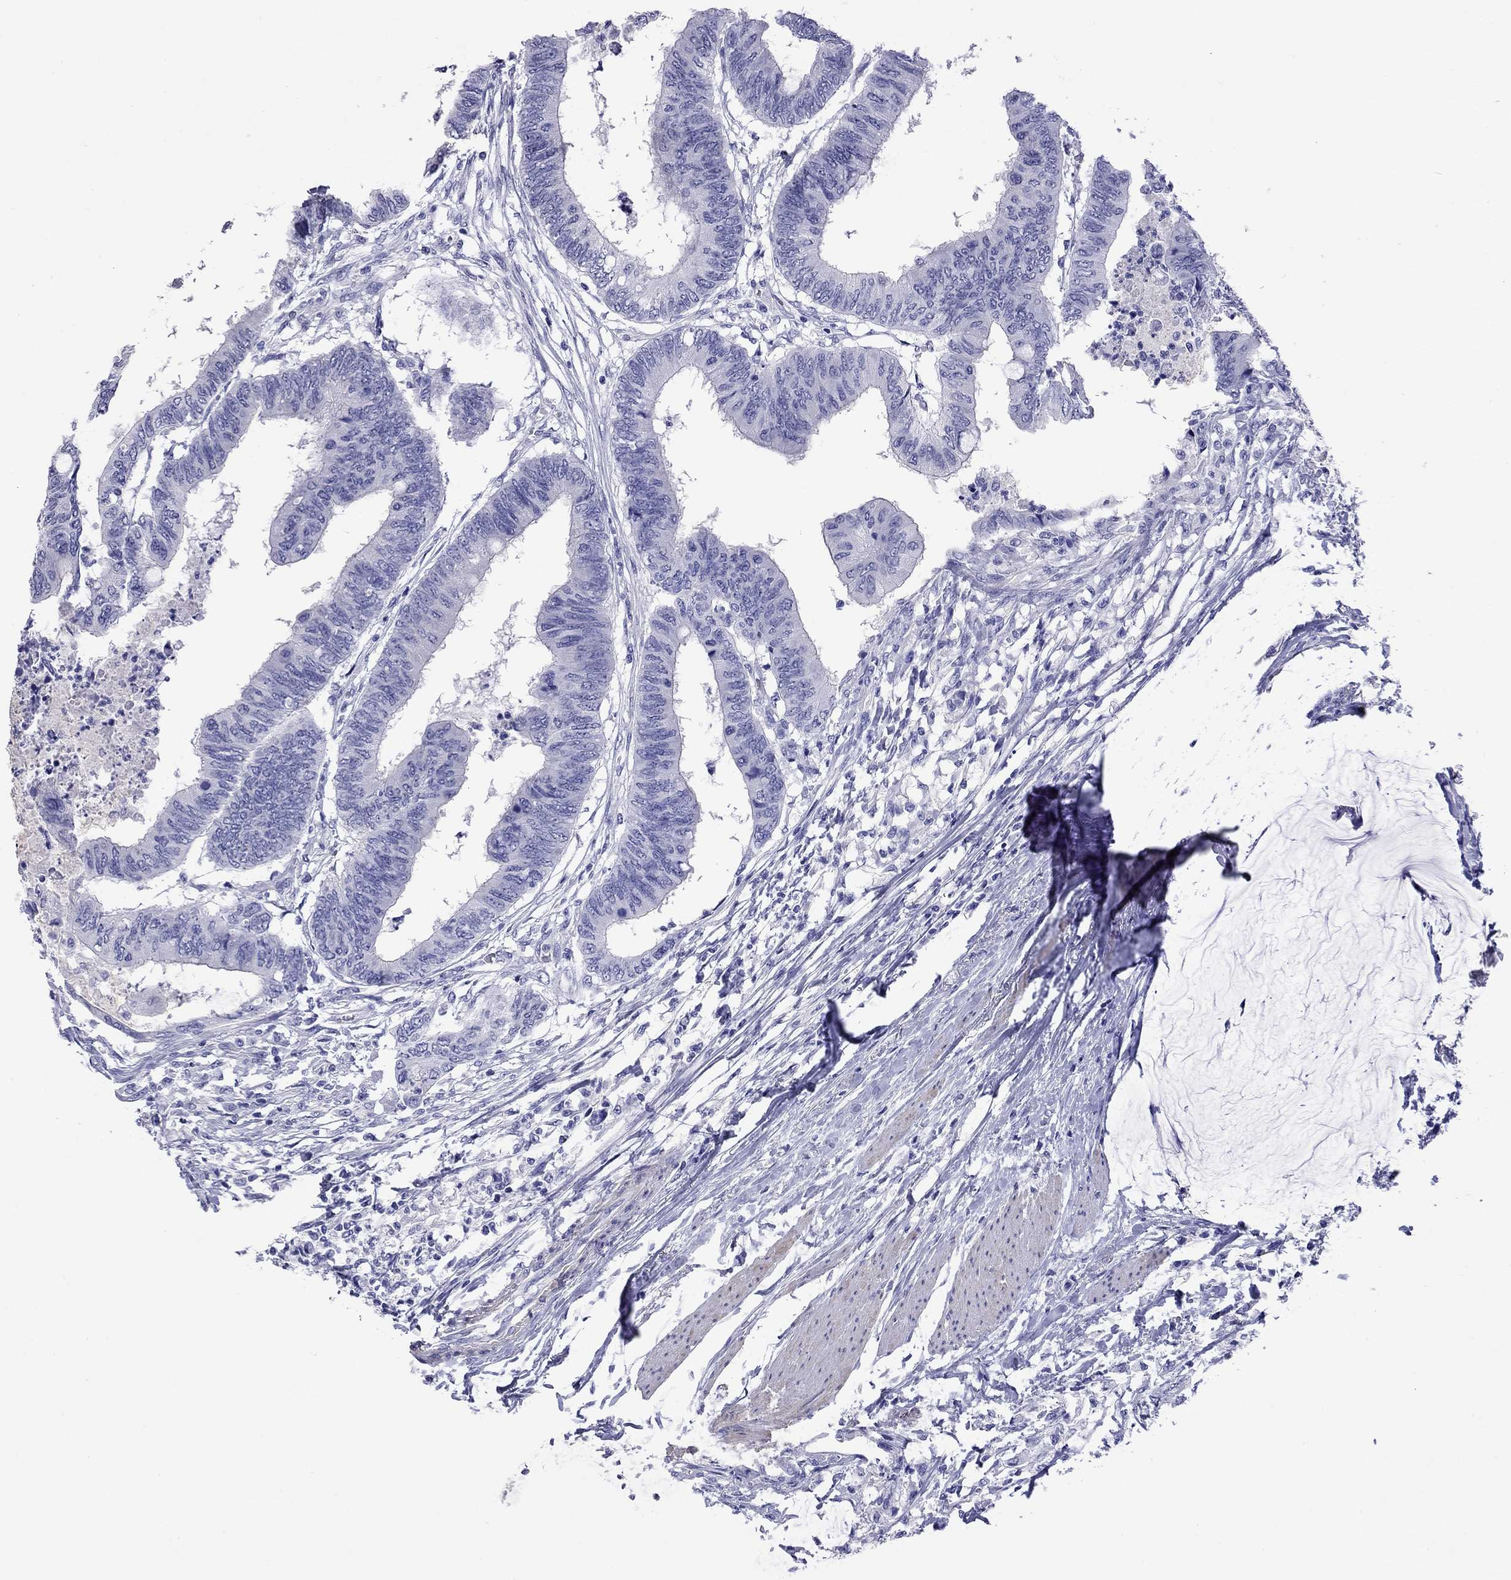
{"staining": {"intensity": "negative", "quantity": "none", "location": "none"}, "tissue": "colorectal cancer", "cell_type": "Tumor cells", "image_type": "cancer", "snomed": [{"axis": "morphology", "description": "Normal tissue, NOS"}, {"axis": "morphology", "description": "Adenocarcinoma, NOS"}, {"axis": "topography", "description": "Rectum"}, {"axis": "topography", "description": "Peripheral nerve tissue"}], "caption": "A photomicrograph of human adenocarcinoma (colorectal) is negative for staining in tumor cells.", "gene": "KIAA2012", "patient": {"sex": "male", "age": 92}}